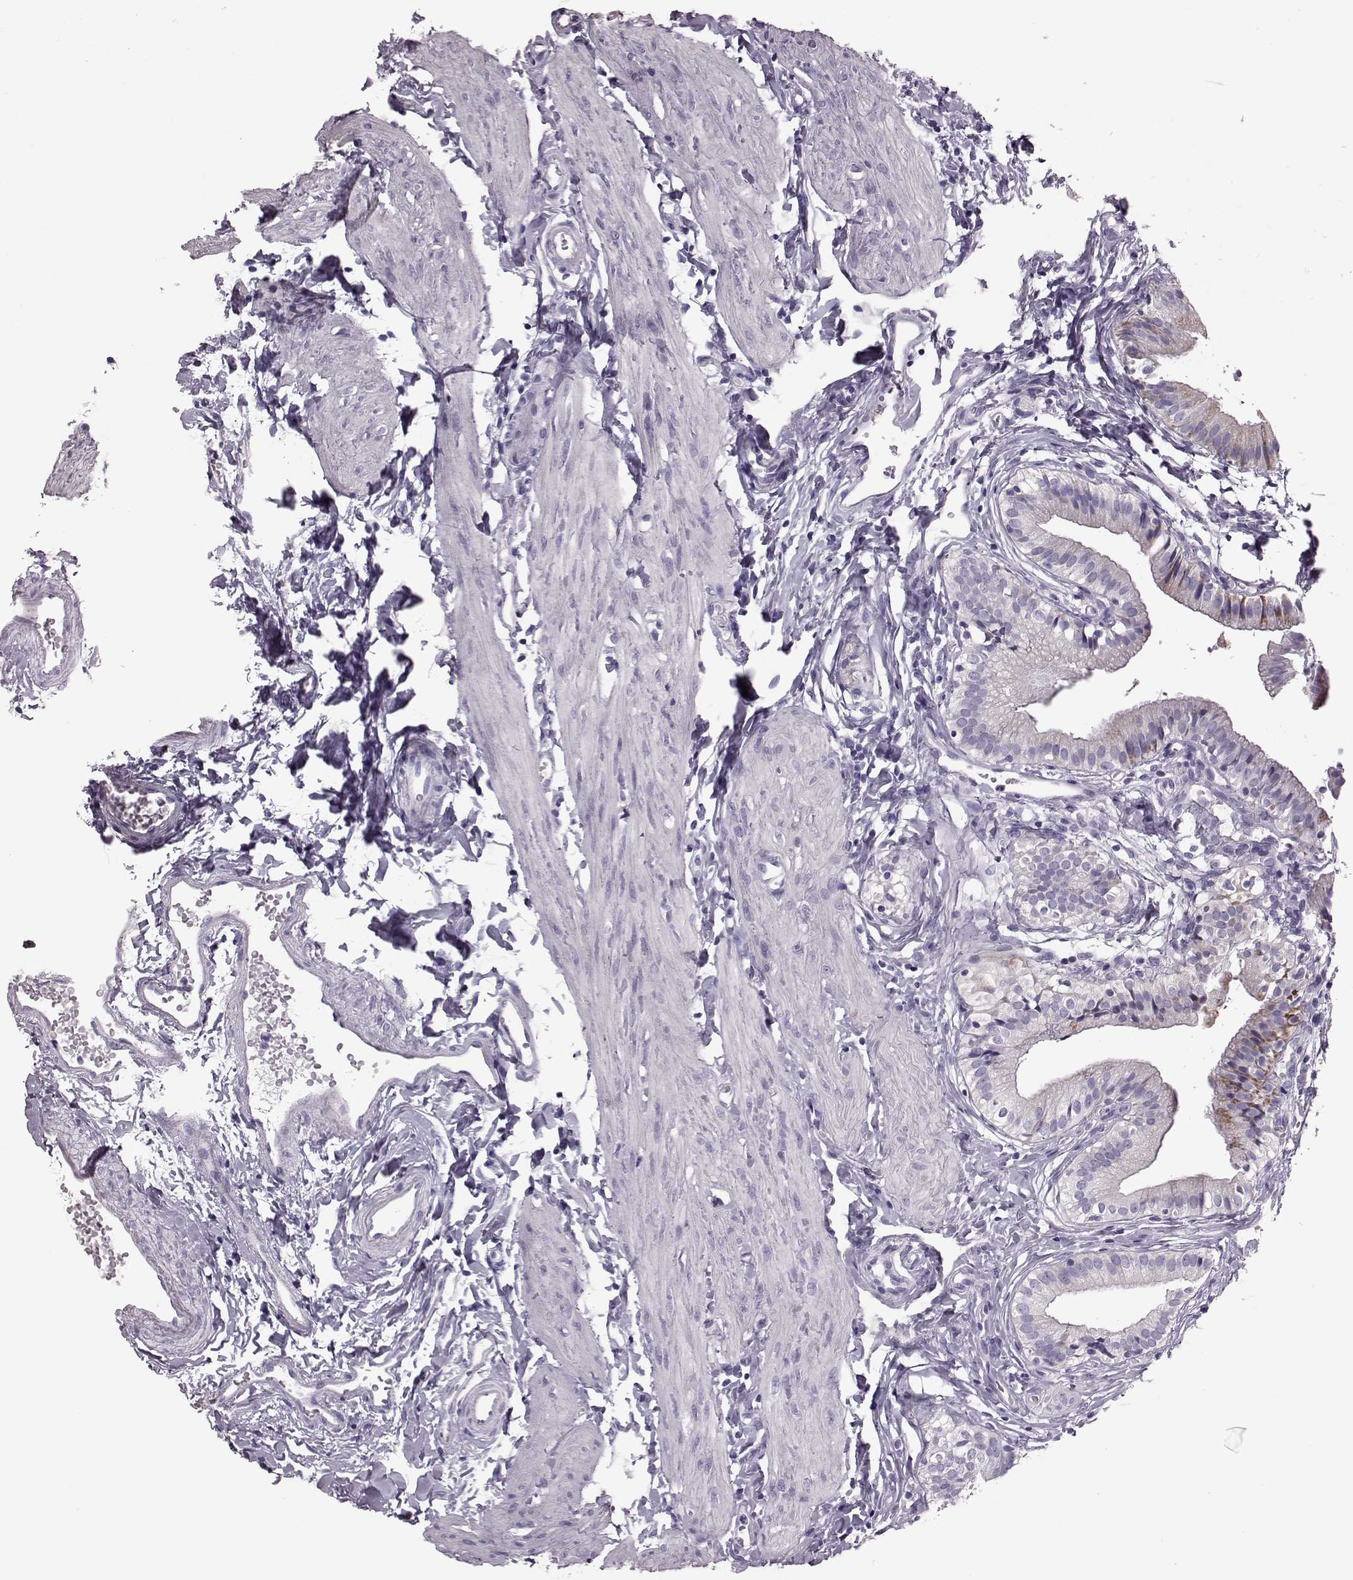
{"staining": {"intensity": "negative", "quantity": "none", "location": "none"}, "tissue": "gallbladder", "cell_type": "Glandular cells", "image_type": "normal", "snomed": [{"axis": "morphology", "description": "Normal tissue, NOS"}, {"axis": "topography", "description": "Gallbladder"}], "caption": "Immunohistochemistry (IHC) of normal gallbladder shows no expression in glandular cells.", "gene": "RIMS2", "patient": {"sex": "female", "age": 47}}